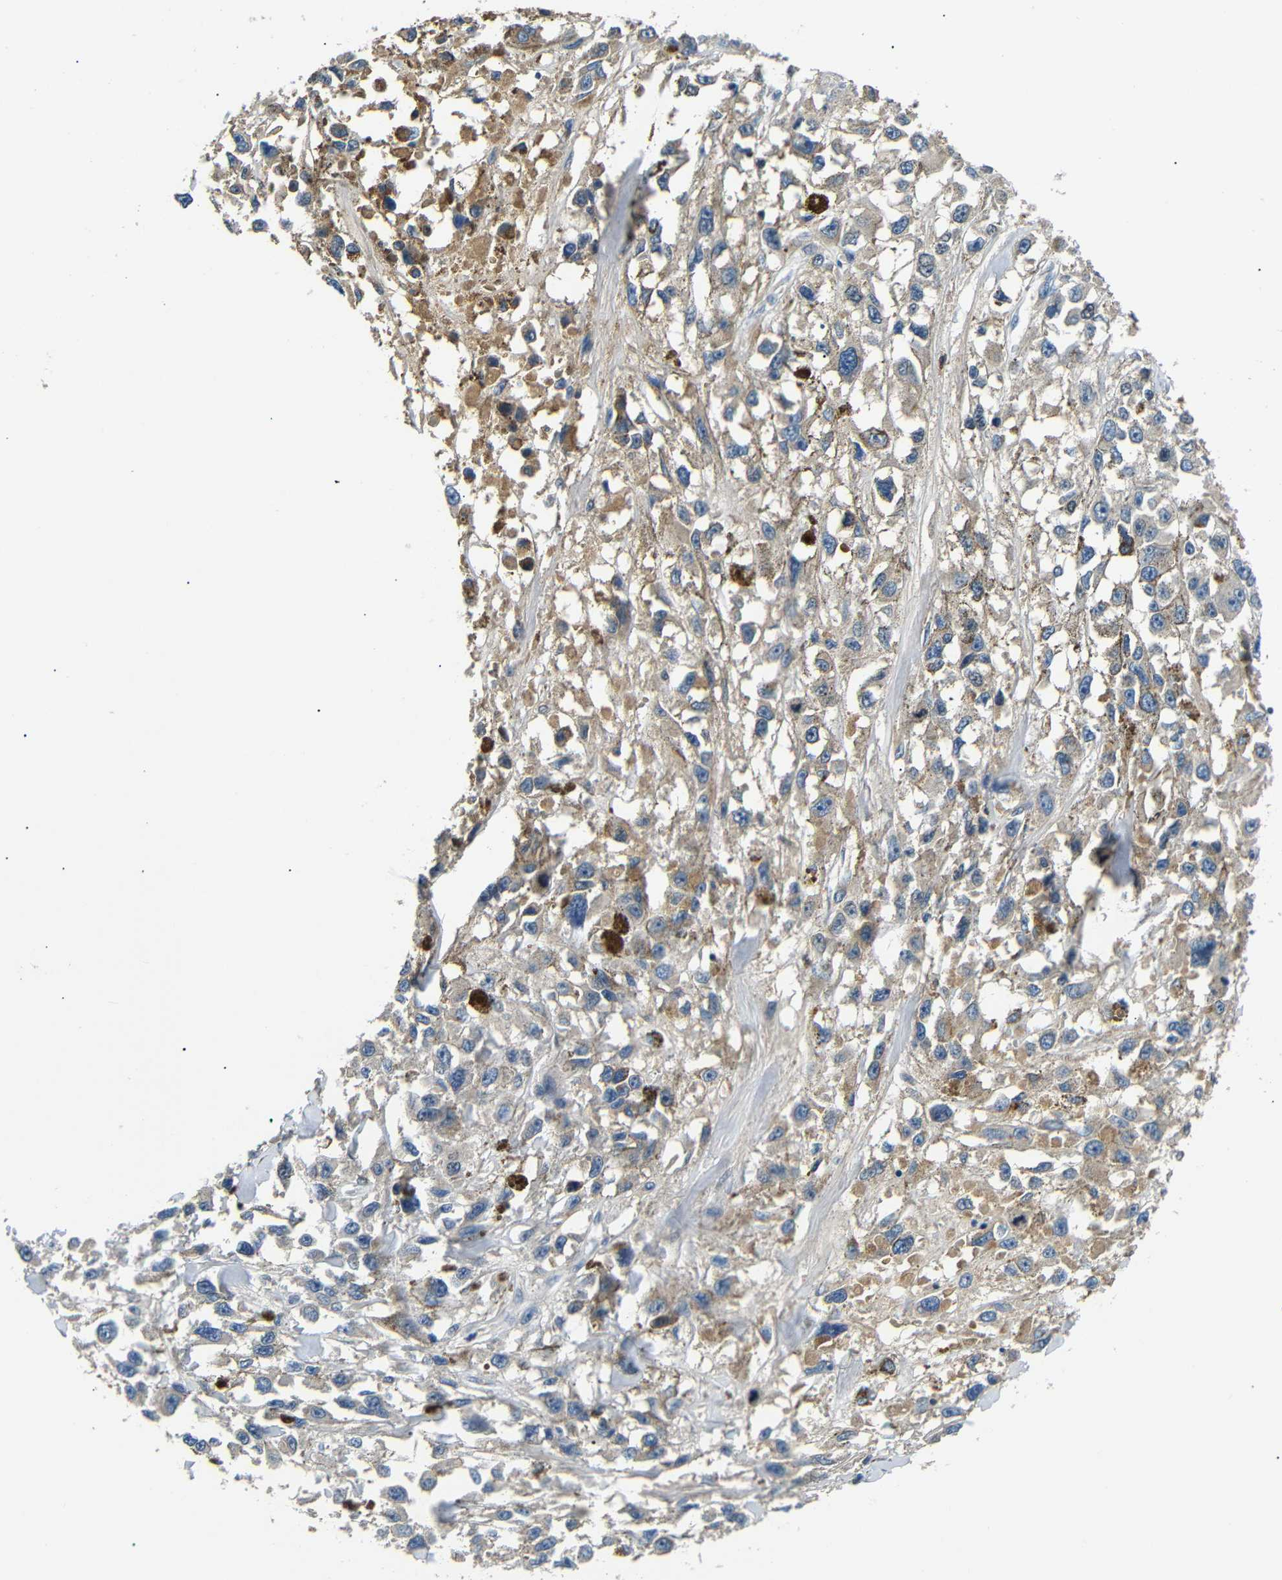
{"staining": {"intensity": "weak", "quantity": ">75%", "location": "cytoplasmic/membranous"}, "tissue": "melanoma", "cell_type": "Tumor cells", "image_type": "cancer", "snomed": [{"axis": "morphology", "description": "Malignant melanoma, Metastatic site"}, {"axis": "topography", "description": "Lymph node"}], "caption": "Tumor cells display low levels of weak cytoplasmic/membranous positivity in about >75% of cells in malignant melanoma (metastatic site).", "gene": "LHCGR", "patient": {"sex": "male", "age": 59}}